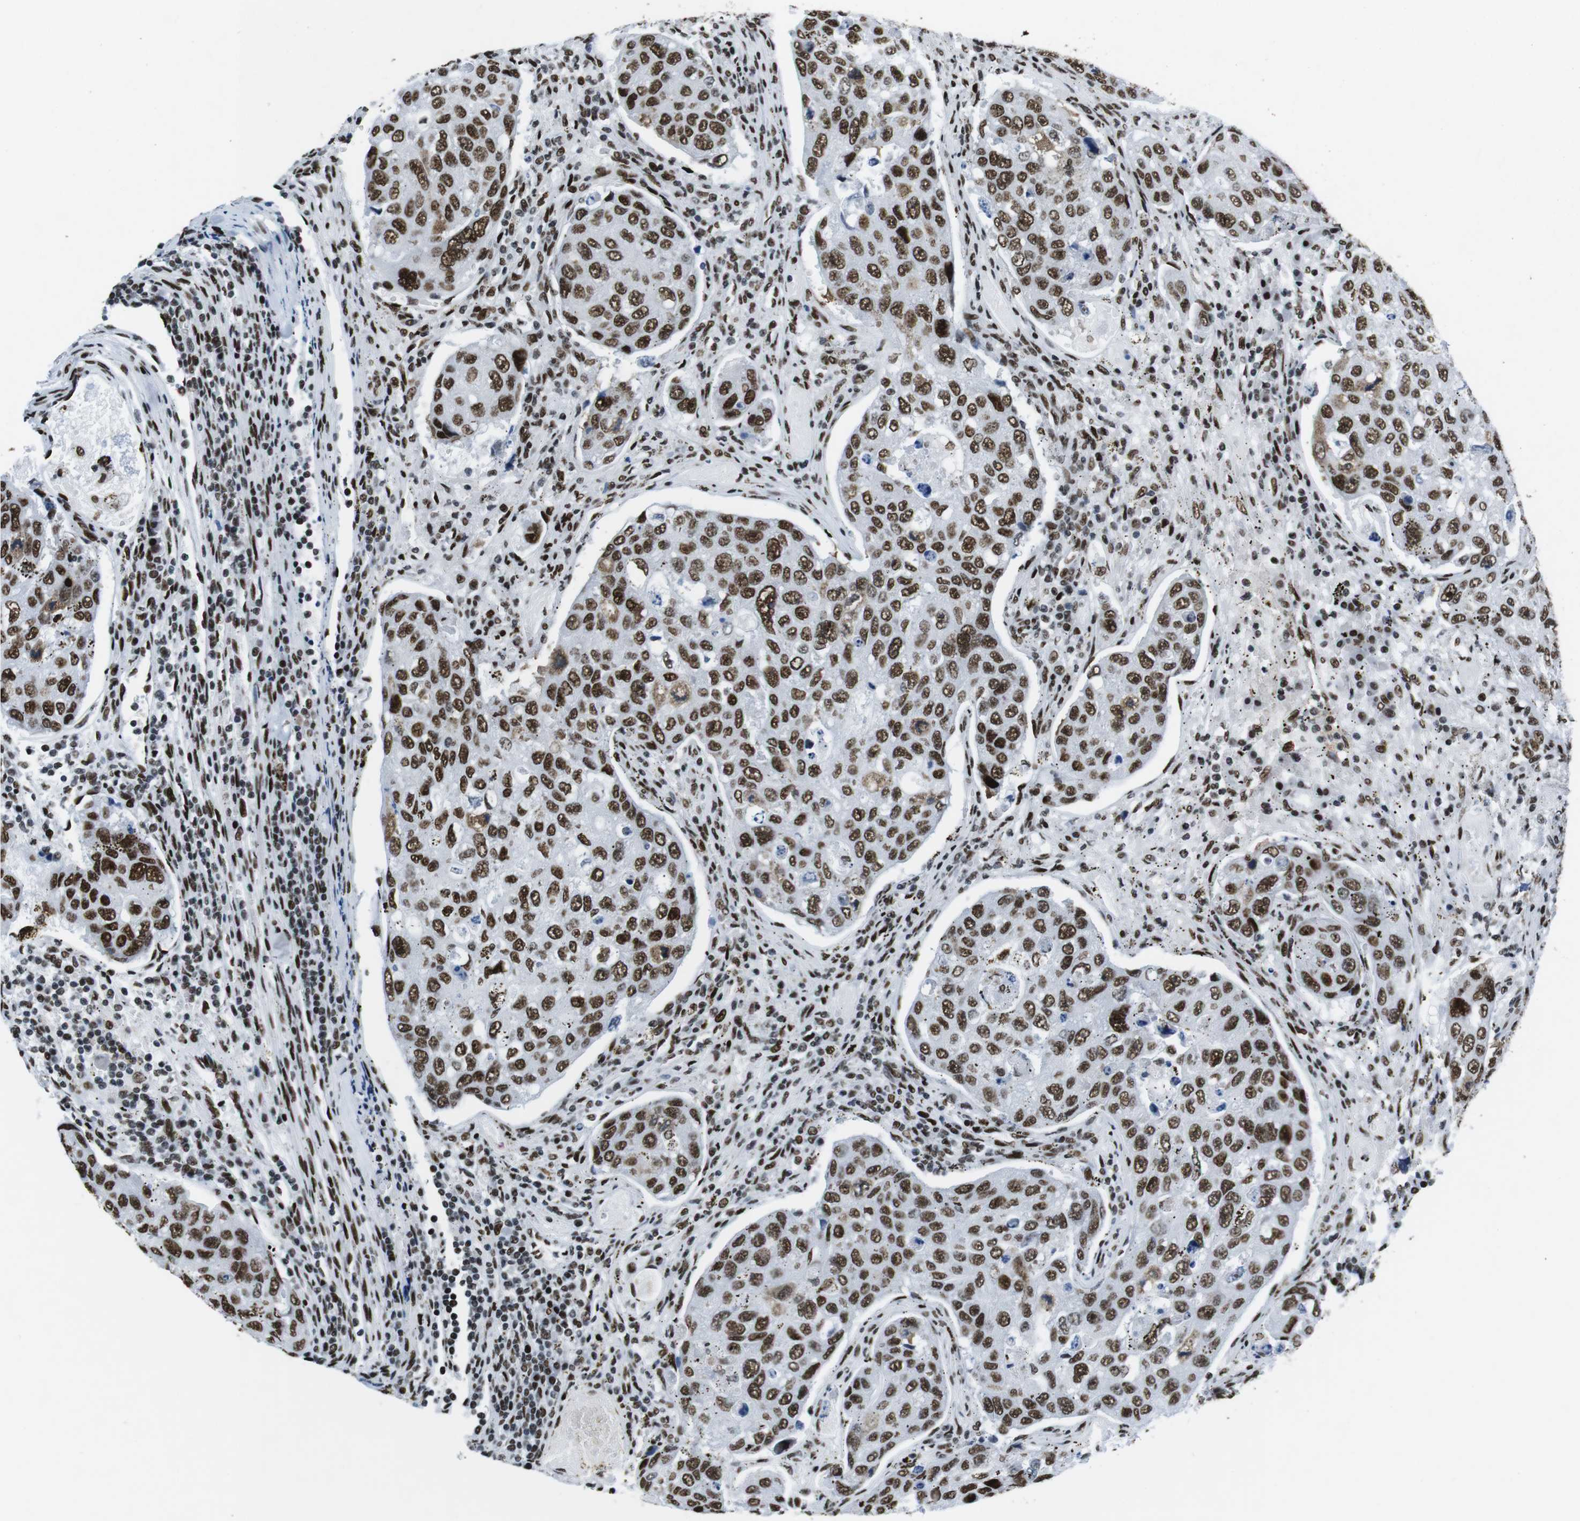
{"staining": {"intensity": "strong", "quantity": ">75%", "location": "nuclear"}, "tissue": "urothelial cancer", "cell_type": "Tumor cells", "image_type": "cancer", "snomed": [{"axis": "morphology", "description": "Urothelial carcinoma, High grade"}, {"axis": "topography", "description": "Lymph node"}, {"axis": "topography", "description": "Urinary bladder"}], "caption": "Urothelial carcinoma (high-grade) stained with a protein marker demonstrates strong staining in tumor cells.", "gene": "CITED2", "patient": {"sex": "male", "age": 51}}